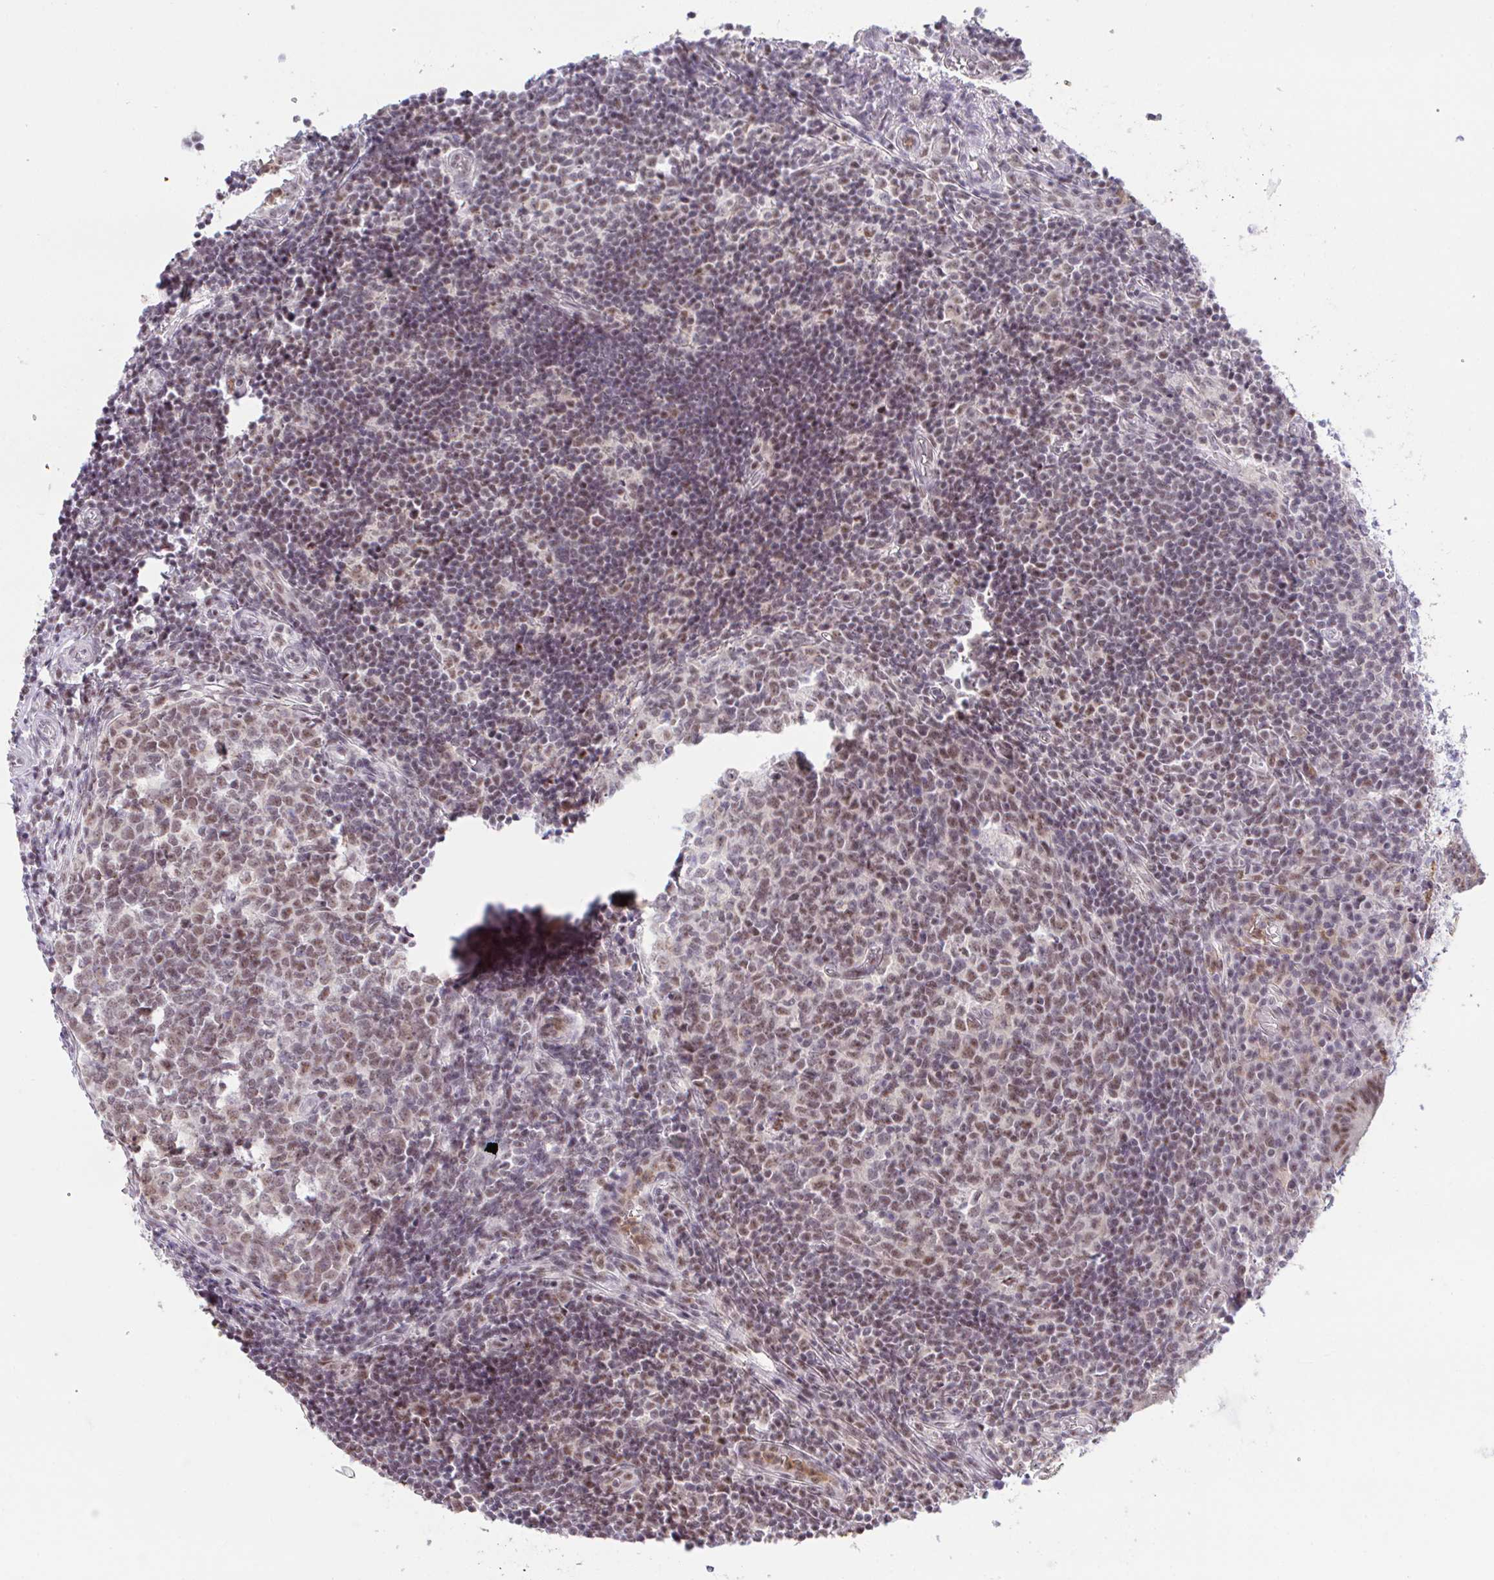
{"staining": {"intensity": "moderate", "quantity": ">75%", "location": "nuclear"}, "tissue": "appendix", "cell_type": "Glandular cells", "image_type": "normal", "snomed": [{"axis": "morphology", "description": "Normal tissue, NOS"}, {"axis": "topography", "description": "Appendix"}], "caption": "Immunohistochemistry histopathology image of benign appendix stained for a protein (brown), which shows medium levels of moderate nuclear staining in about >75% of glandular cells.", "gene": "OR6K3", "patient": {"sex": "male", "age": 18}}